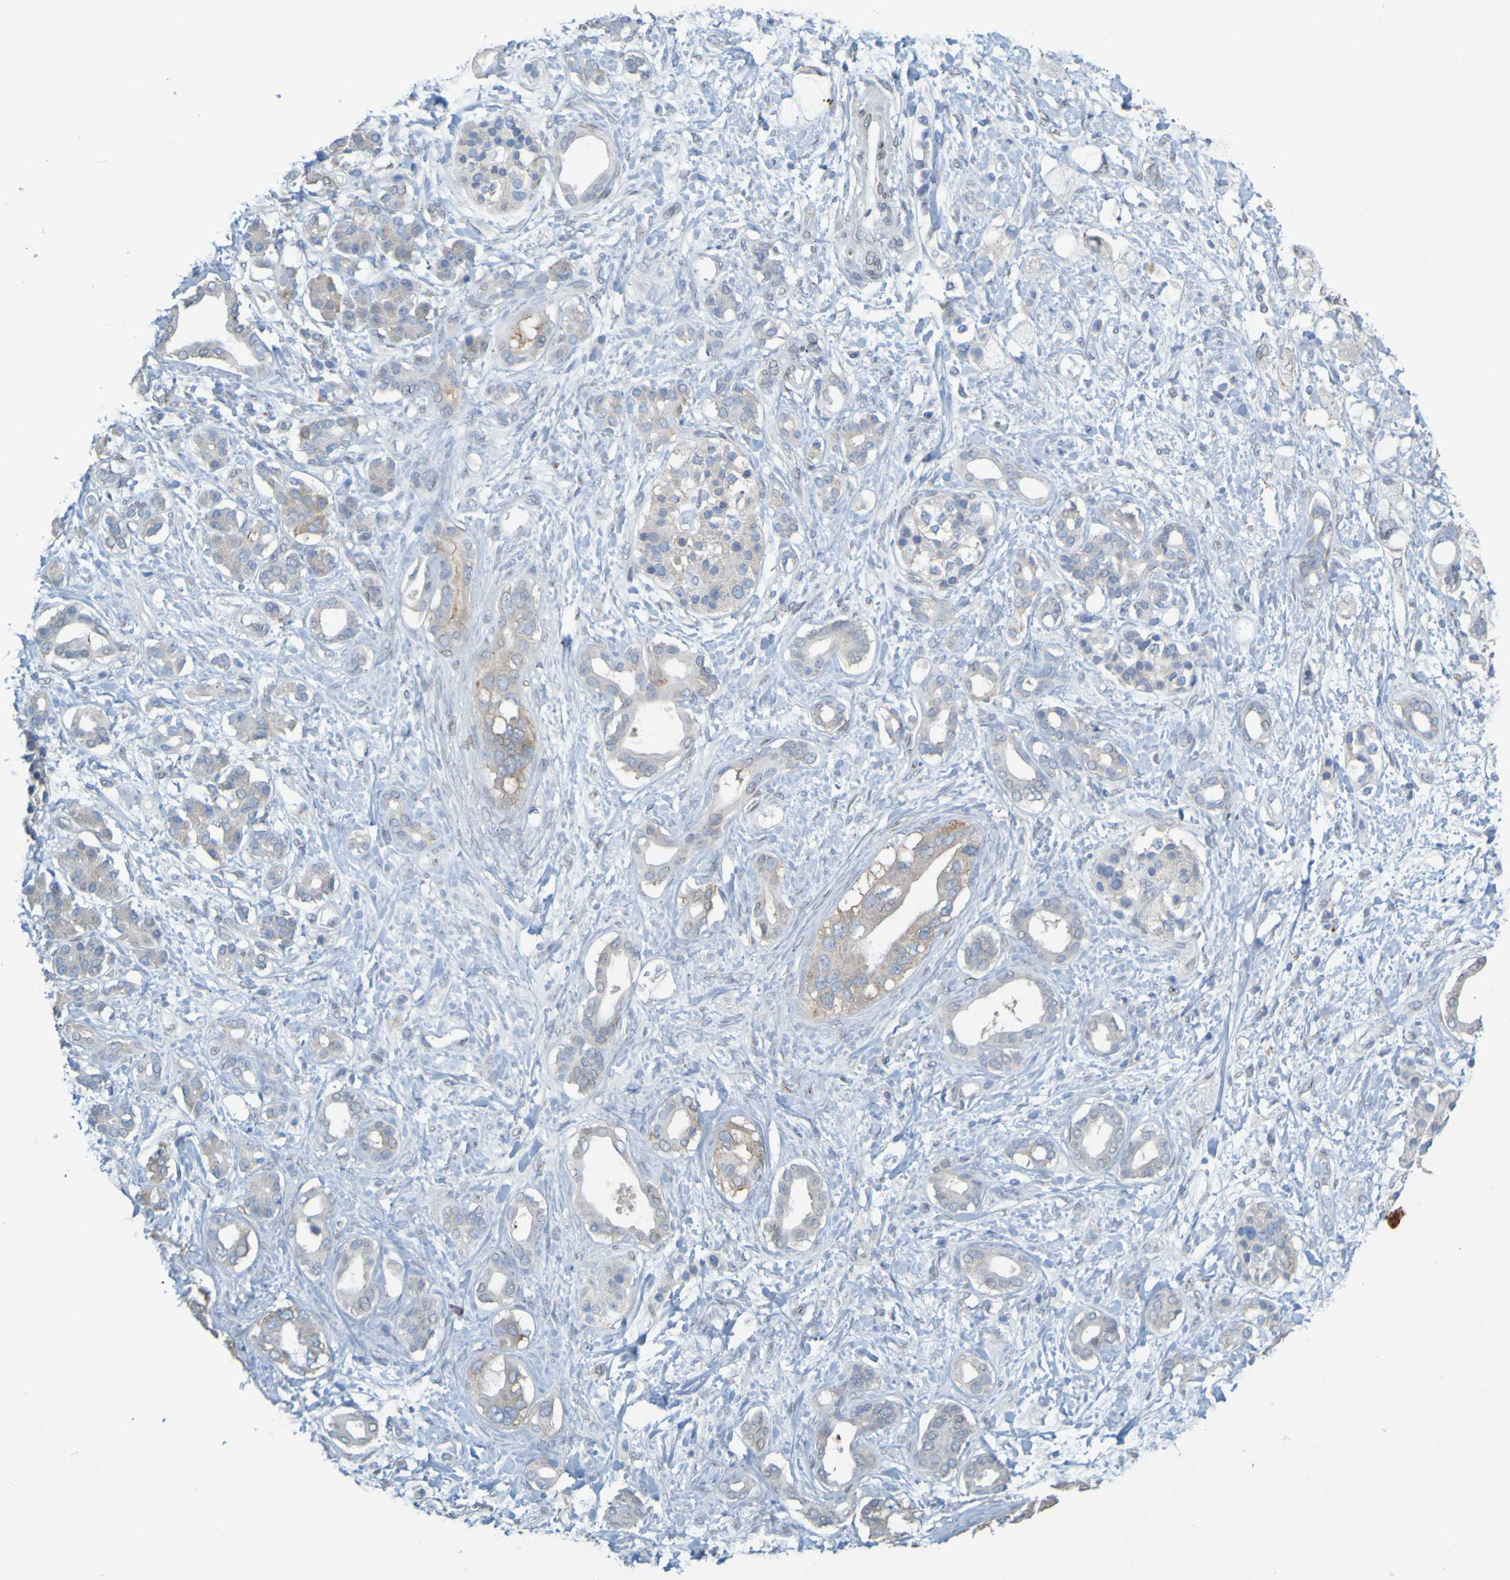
{"staining": {"intensity": "weak", "quantity": "<25%", "location": "cytoplasmic/membranous"}, "tissue": "pancreatic cancer", "cell_type": "Tumor cells", "image_type": "cancer", "snomed": [{"axis": "morphology", "description": "Adenocarcinoma, NOS"}, {"axis": "topography", "description": "Pancreas"}], "caption": "Human adenocarcinoma (pancreatic) stained for a protein using IHC displays no positivity in tumor cells.", "gene": "MAG", "patient": {"sex": "female", "age": 56}}